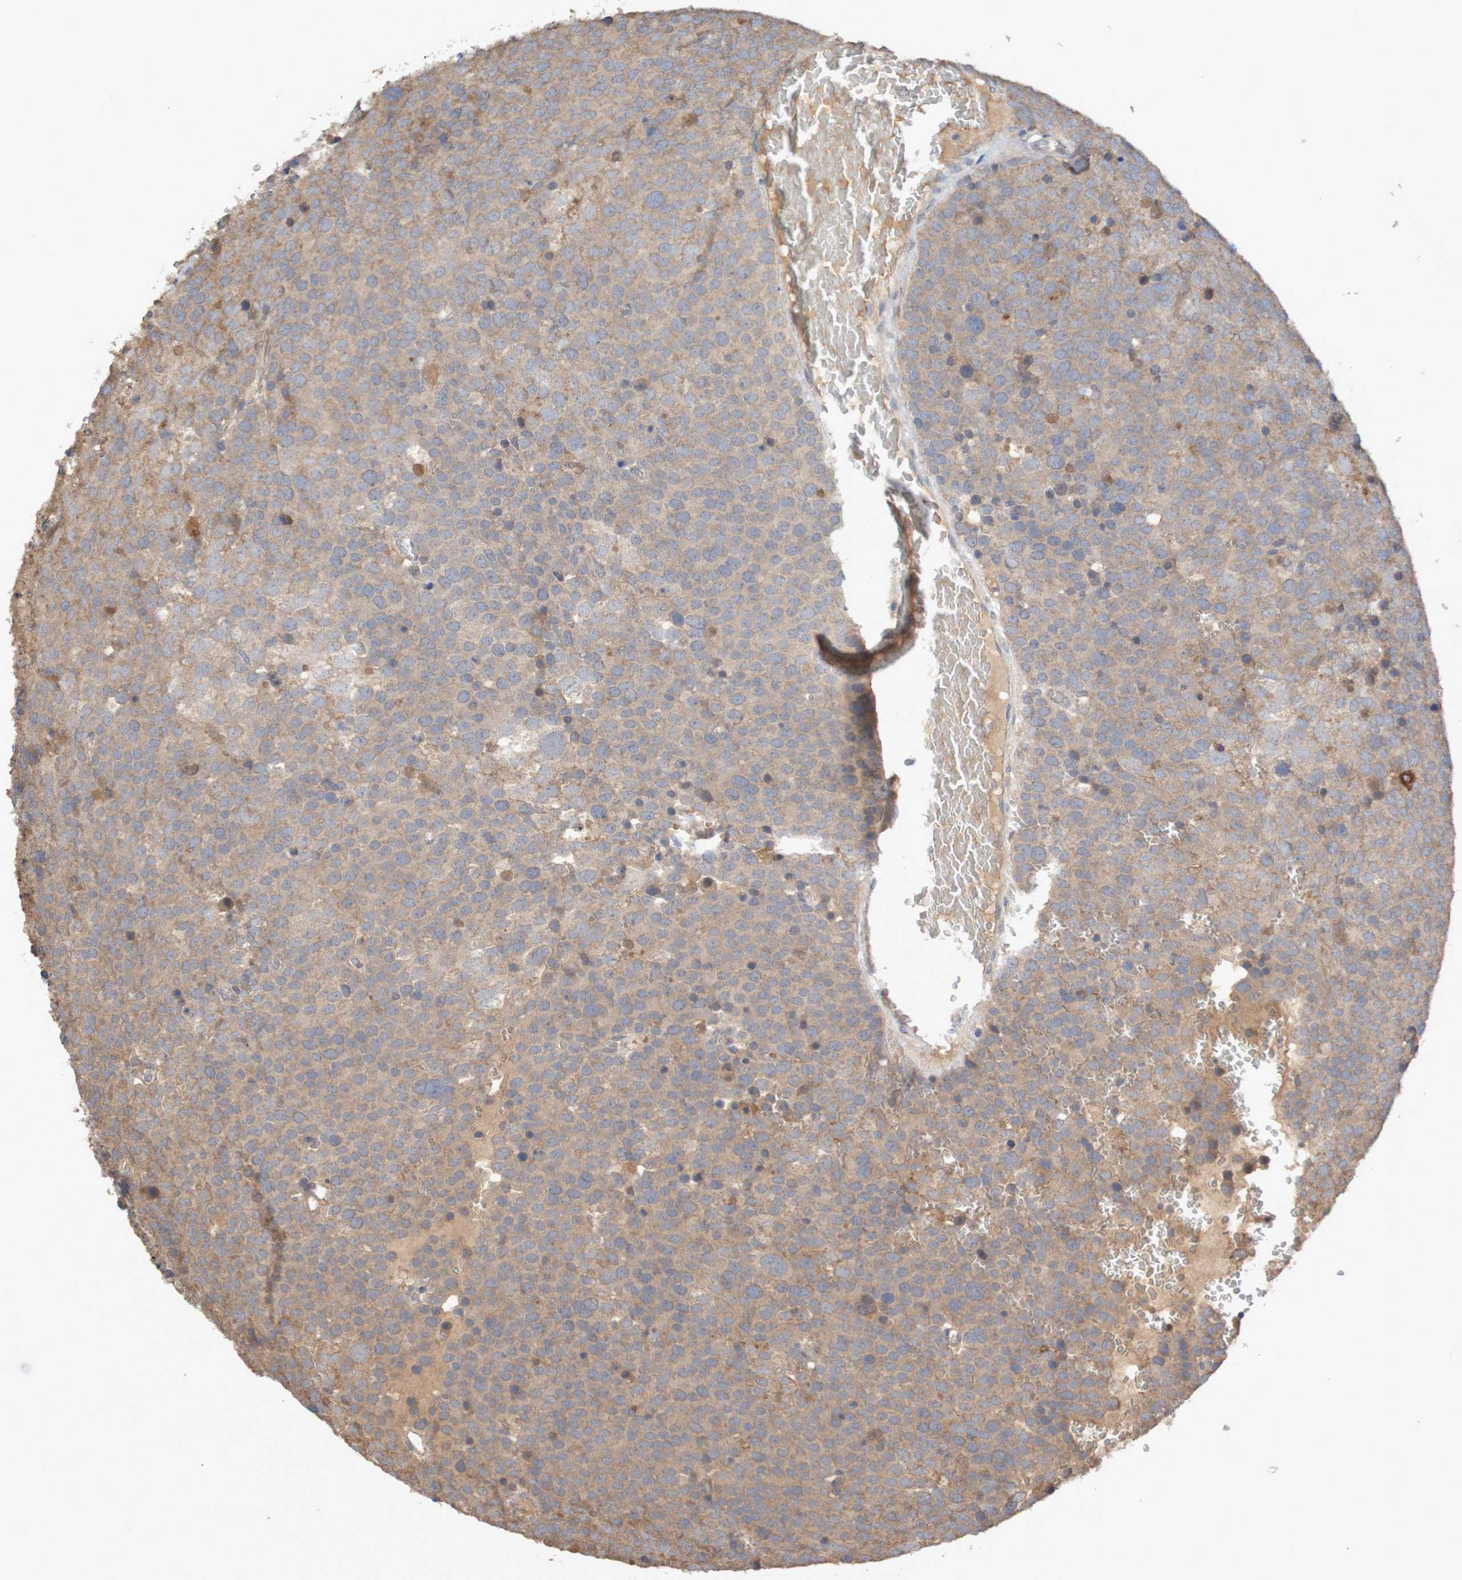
{"staining": {"intensity": "weak", "quantity": ">75%", "location": "cytoplasmic/membranous"}, "tissue": "testis cancer", "cell_type": "Tumor cells", "image_type": "cancer", "snomed": [{"axis": "morphology", "description": "Seminoma, NOS"}, {"axis": "topography", "description": "Testis"}], "caption": "Immunohistochemical staining of human testis cancer shows low levels of weak cytoplasmic/membranous protein staining in about >75% of tumor cells.", "gene": "PHYH", "patient": {"sex": "male", "age": 71}}